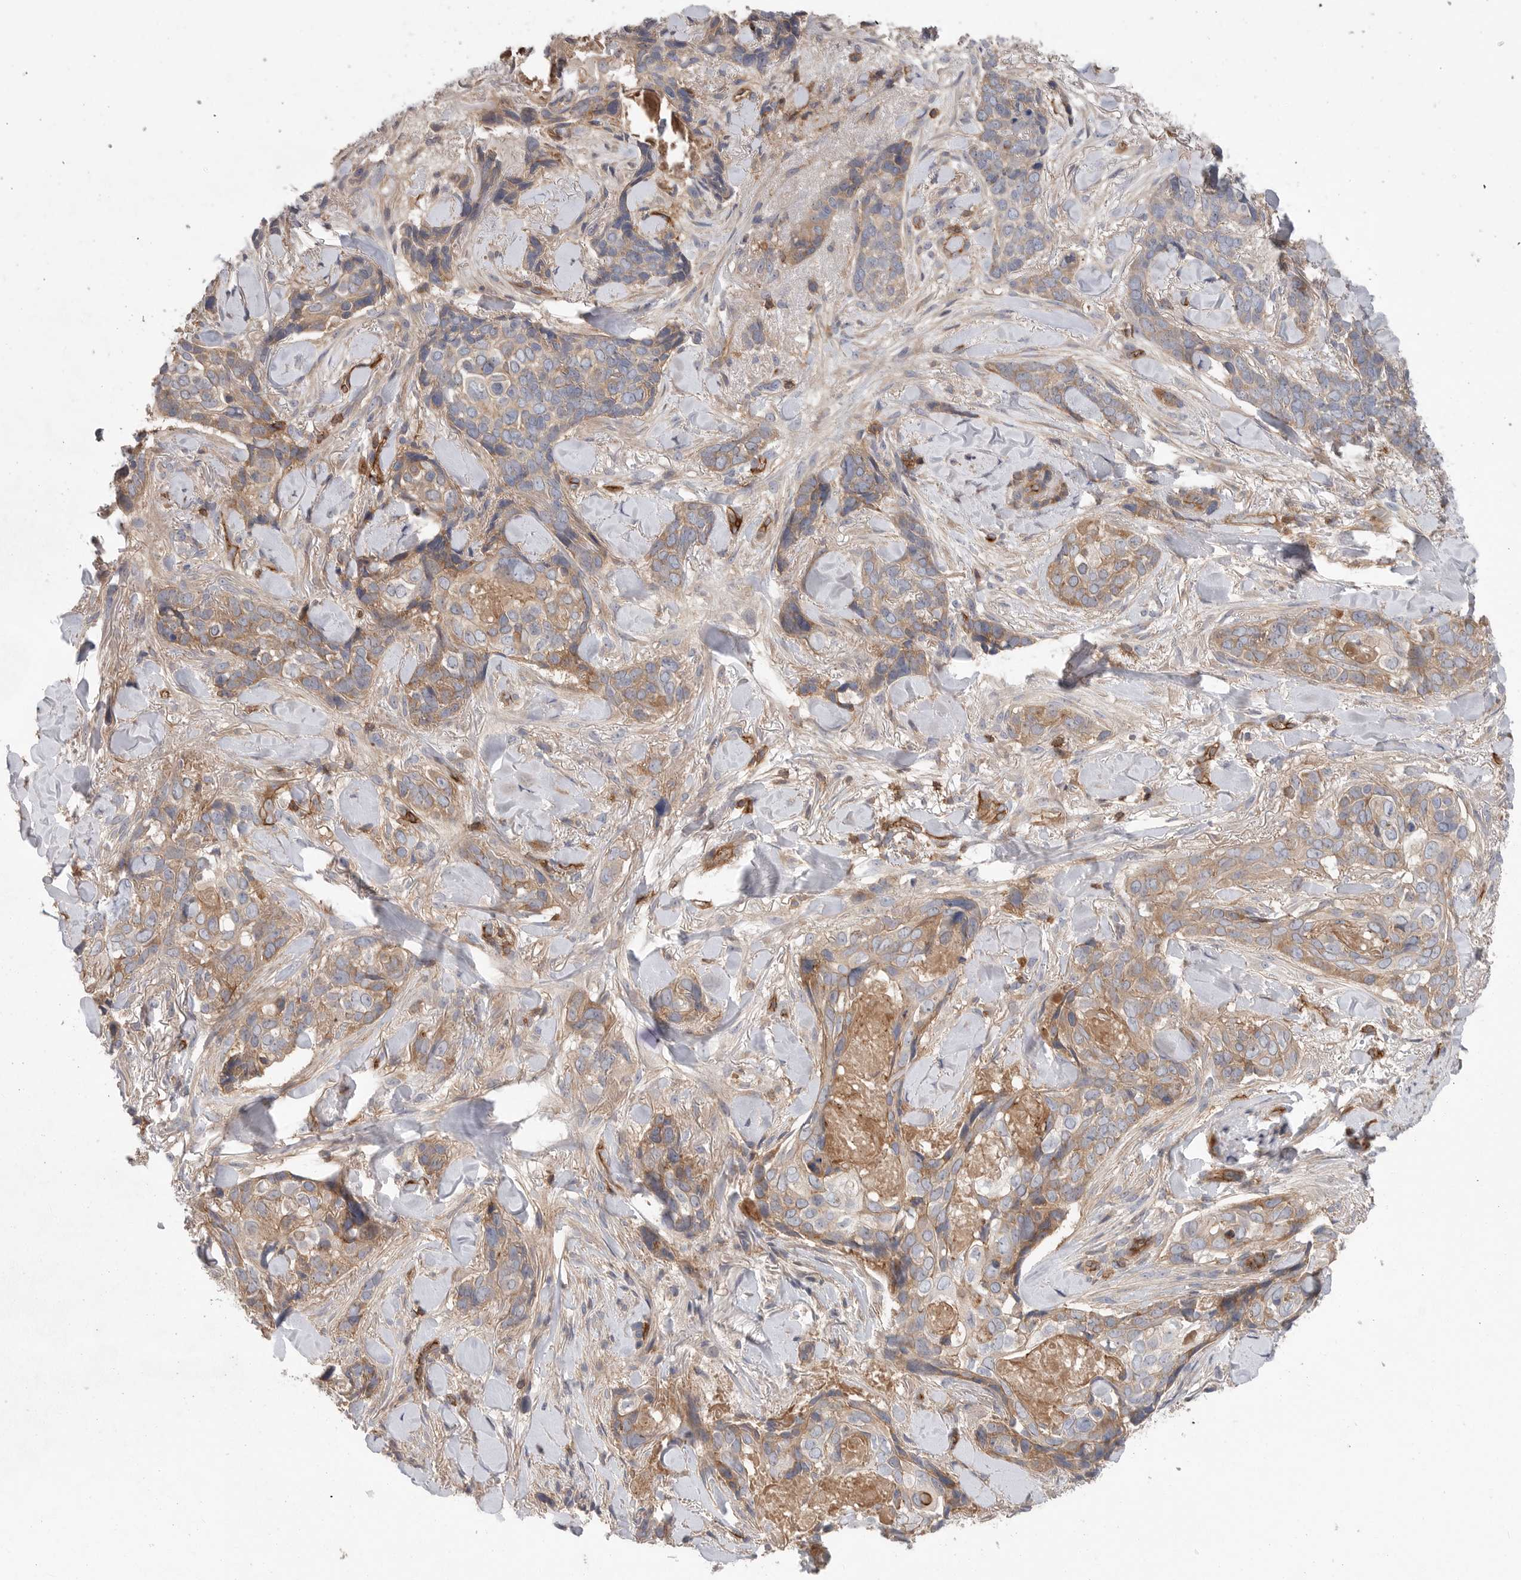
{"staining": {"intensity": "moderate", "quantity": "25%-75%", "location": "cytoplasmic/membranous"}, "tissue": "skin cancer", "cell_type": "Tumor cells", "image_type": "cancer", "snomed": [{"axis": "morphology", "description": "Basal cell carcinoma"}, {"axis": "topography", "description": "Skin"}], "caption": "A medium amount of moderate cytoplasmic/membranous staining is seen in about 25%-75% of tumor cells in skin cancer tissue.", "gene": "PRKCH", "patient": {"sex": "female", "age": 82}}